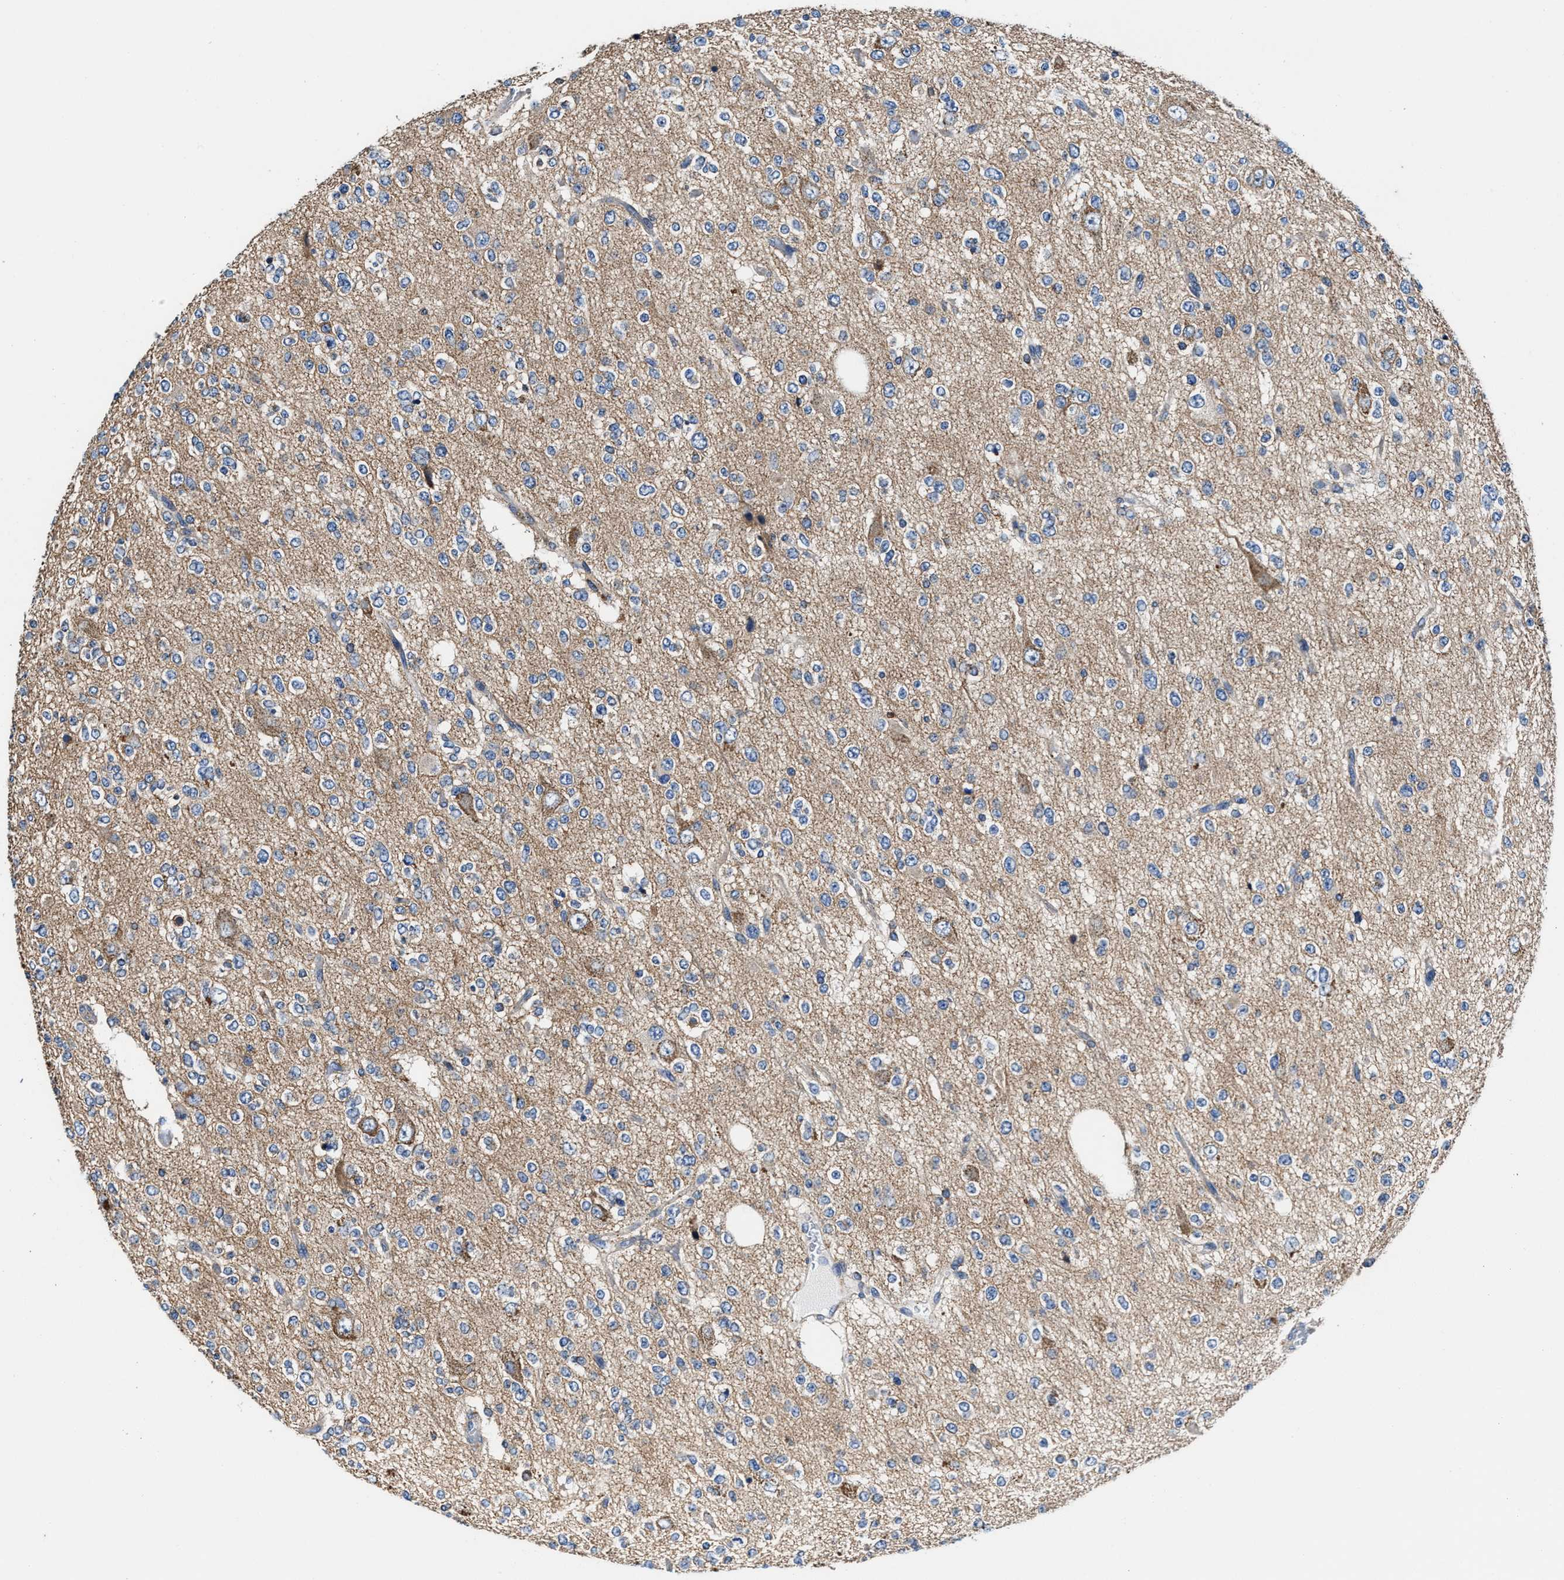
{"staining": {"intensity": "negative", "quantity": "none", "location": "none"}, "tissue": "glioma", "cell_type": "Tumor cells", "image_type": "cancer", "snomed": [{"axis": "morphology", "description": "Glioma, malignant, Low grade"}, {"axis": "topography", "description": "Brain"}], "caption": "Human glioma stained for a protein using immunohistochemistry (IHC) exhibits no positivity in tumor cells.", "gene": "PPP1R9B", "patient": {"sex": "male", "age": 38}}